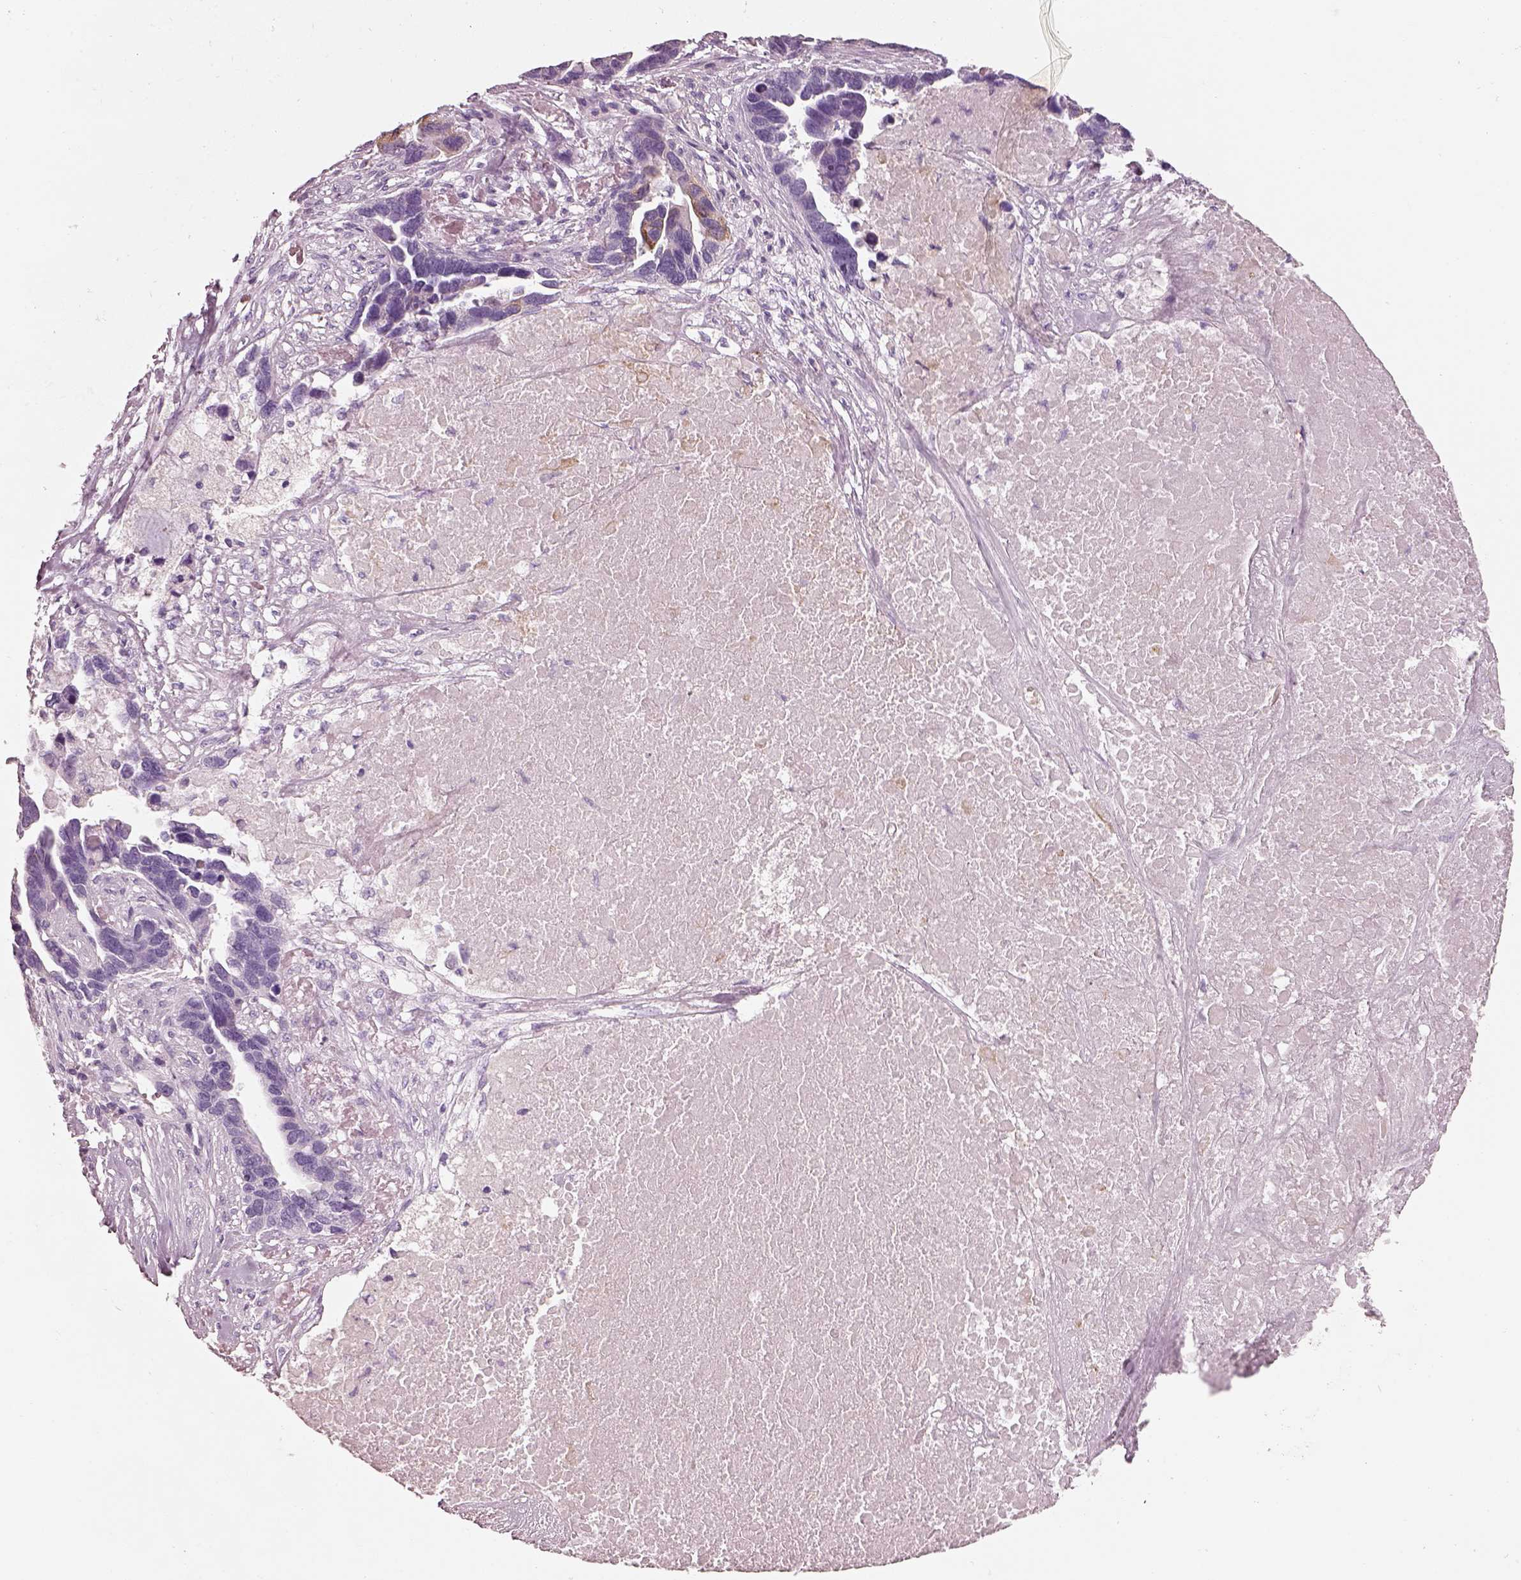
{"staining": {"intensity": "negative", "quantity": "none", "location": "none"}, "tissue": "ovarian cancer", "cell_type": "Tumor cells", "image_type": "cancer", "snomed": [{"axis": "morphology", "description": "Cystadenocarcinoma, serous, NOS"}, {"axis": "topography", "description": "Ovary"}], "caption": "Tumor cells are negative for brown protein staining in ovarian cancer (serous cystadenocarcinoma).", "gene": "PNOC", "patient": {"sex": "female", "age": 54}}